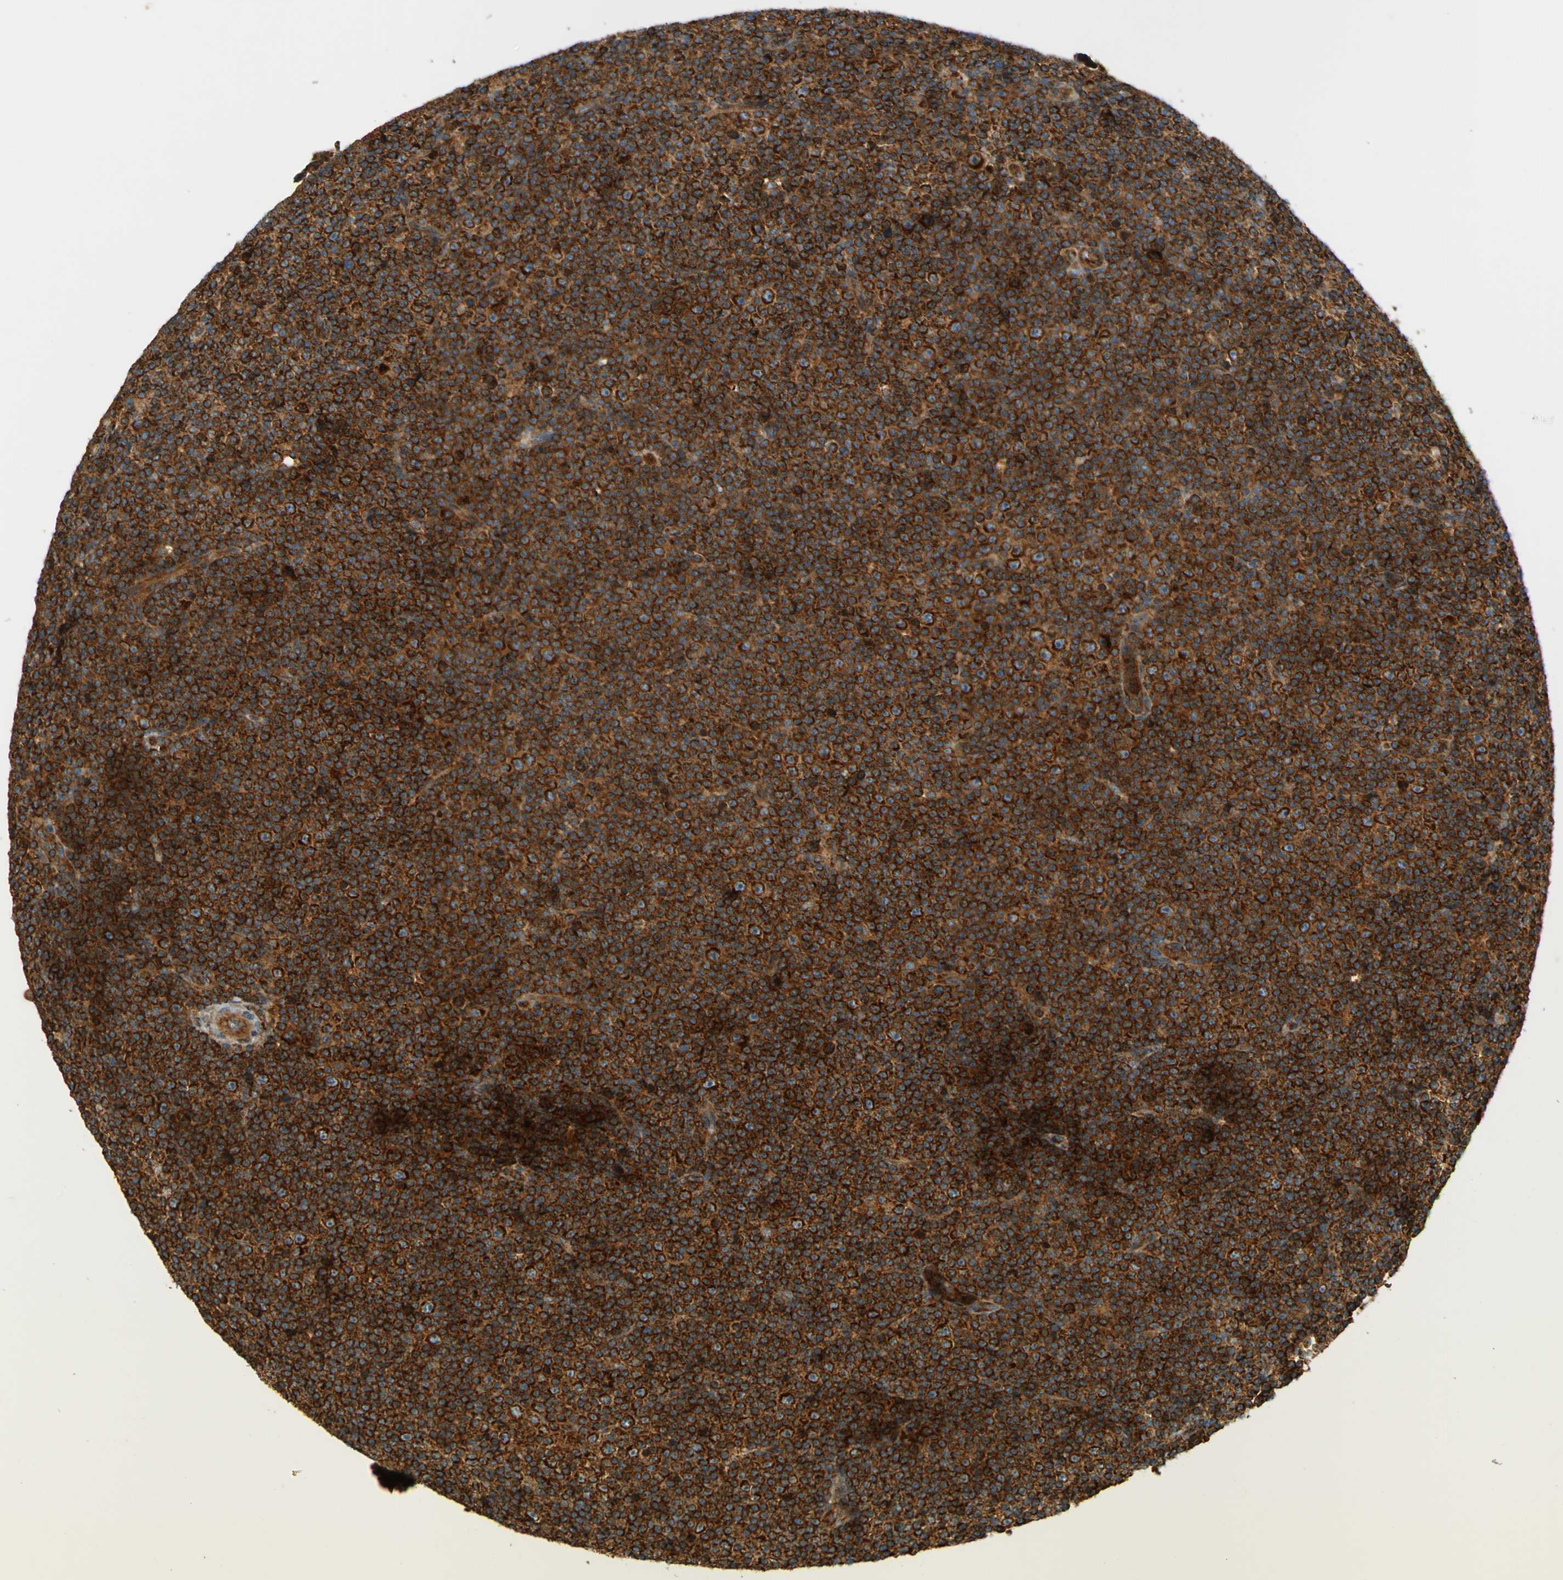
{"staining": {"intensity": "strong", "quantity": ">75%", "location": "cytoplasmic/membranous"}, "tissue": "lymphoma", "cell_type": "Tumor cells", "image_type": "cancer", "snomed": [{"axis": "morphology", "description": "Malignant lymphoma, non-Hodgkin's type, Low grade"}, {"axis": "topography", "description": "Lymph node"}], "caption": "Tumor cells demonstrate strong cytoplasmic/membranous staining in about >75% of cells in low-grade malignant lymphoma, non-Hodgkin's type.", "gene": "DNAJC5", "patient": {"sex": "female", "age": 67}}